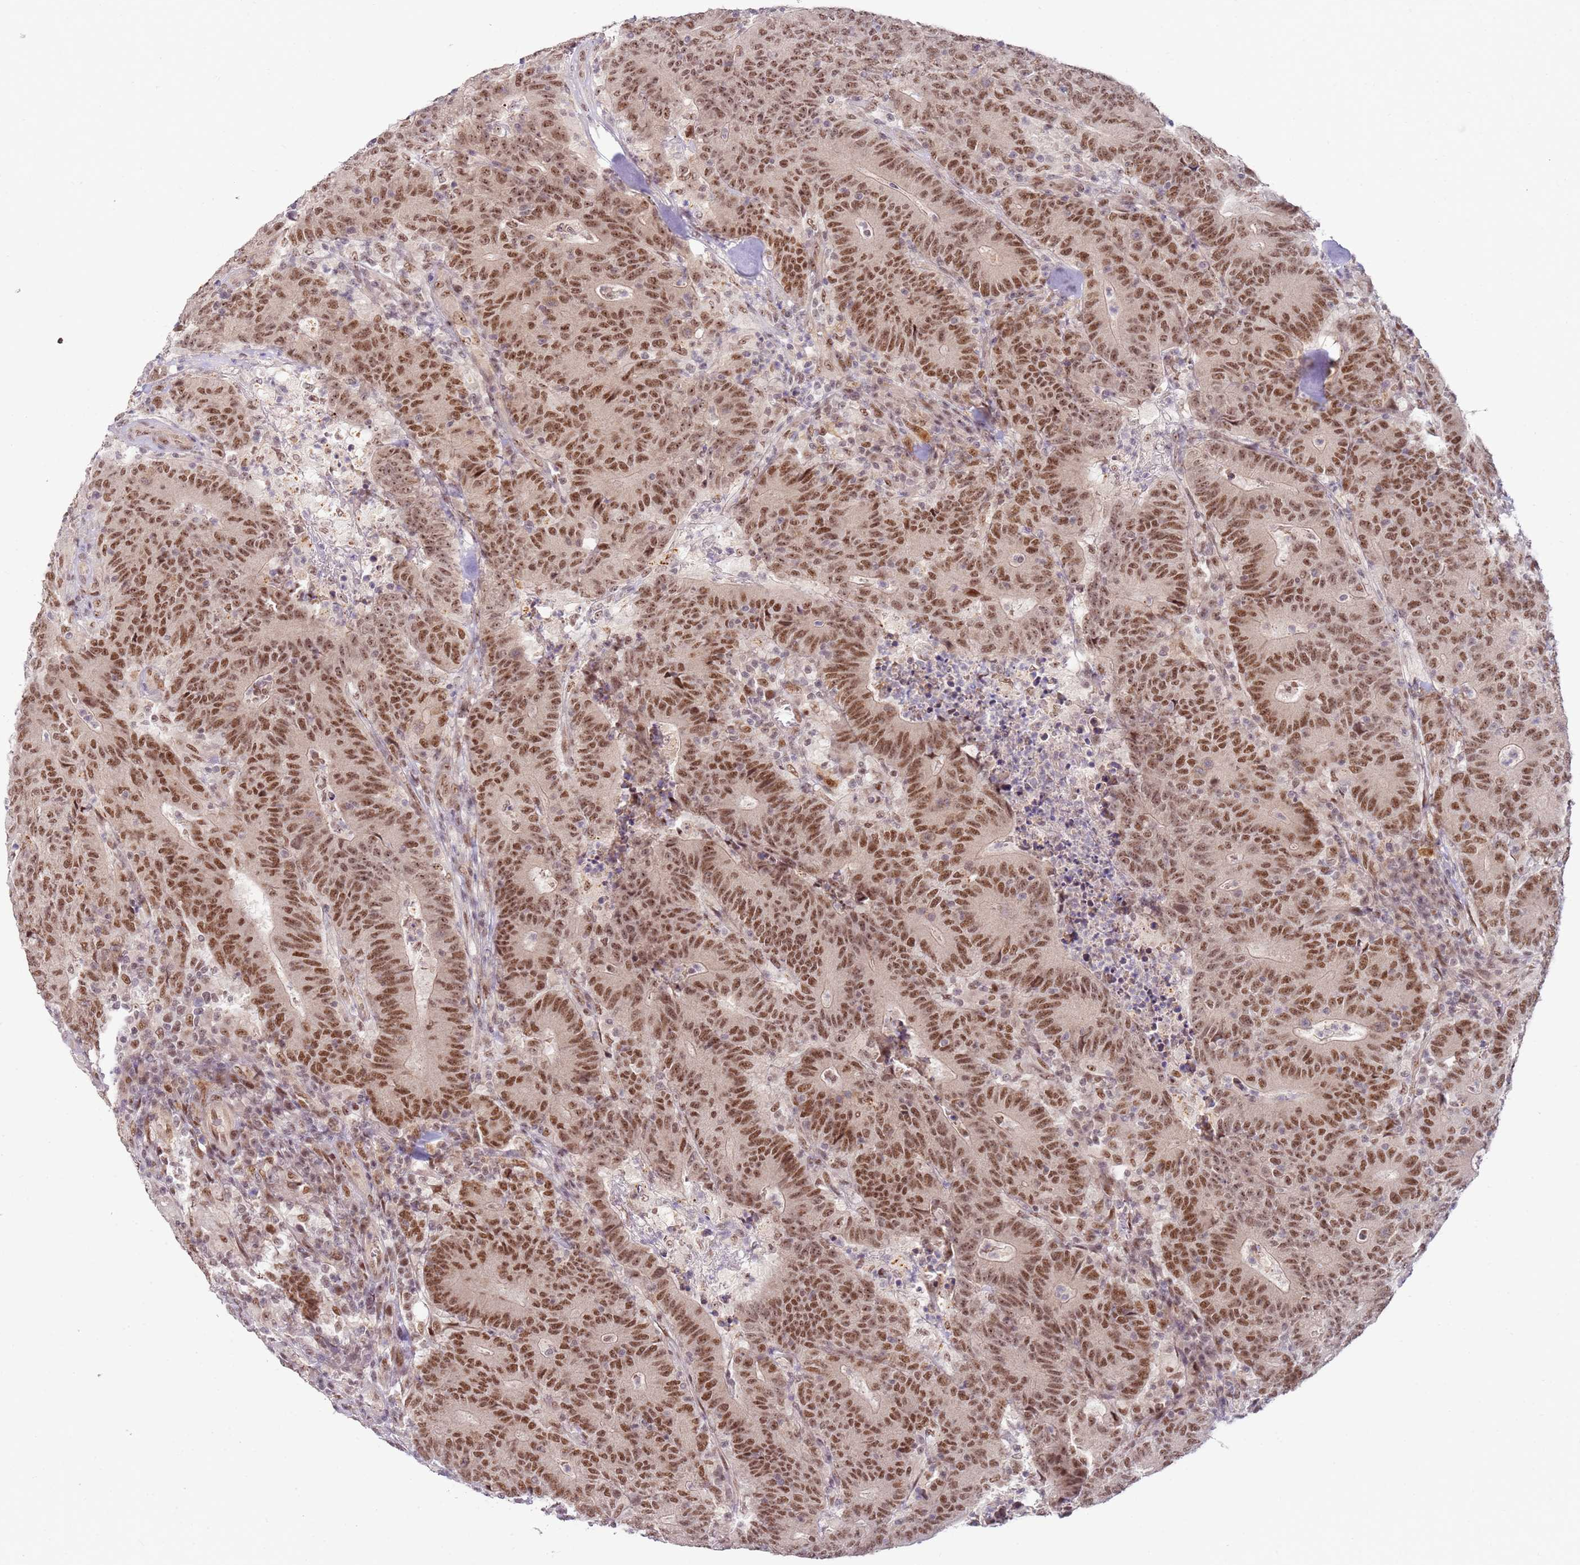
{"staining": {"intensity": "moderate", "quantity": ">75%", "location": "nuclear"}, "tissue": "colorectal cancer", "cell_type": "Tumor cells", "image_type": "cancer", "snomed": [{"axis": "morphology", "description": "Adenocarcinoma, NOS"}, {"axis": "topography", "description": "Colon"}], "caption": "Brown immunohistochemical staining in colorectal adenocarcinoma shows moderate nuclear staining in approximately >75% of tumor cells.", "gene": "LGALSL", "patient": {"sex": "female", "age": 75}}